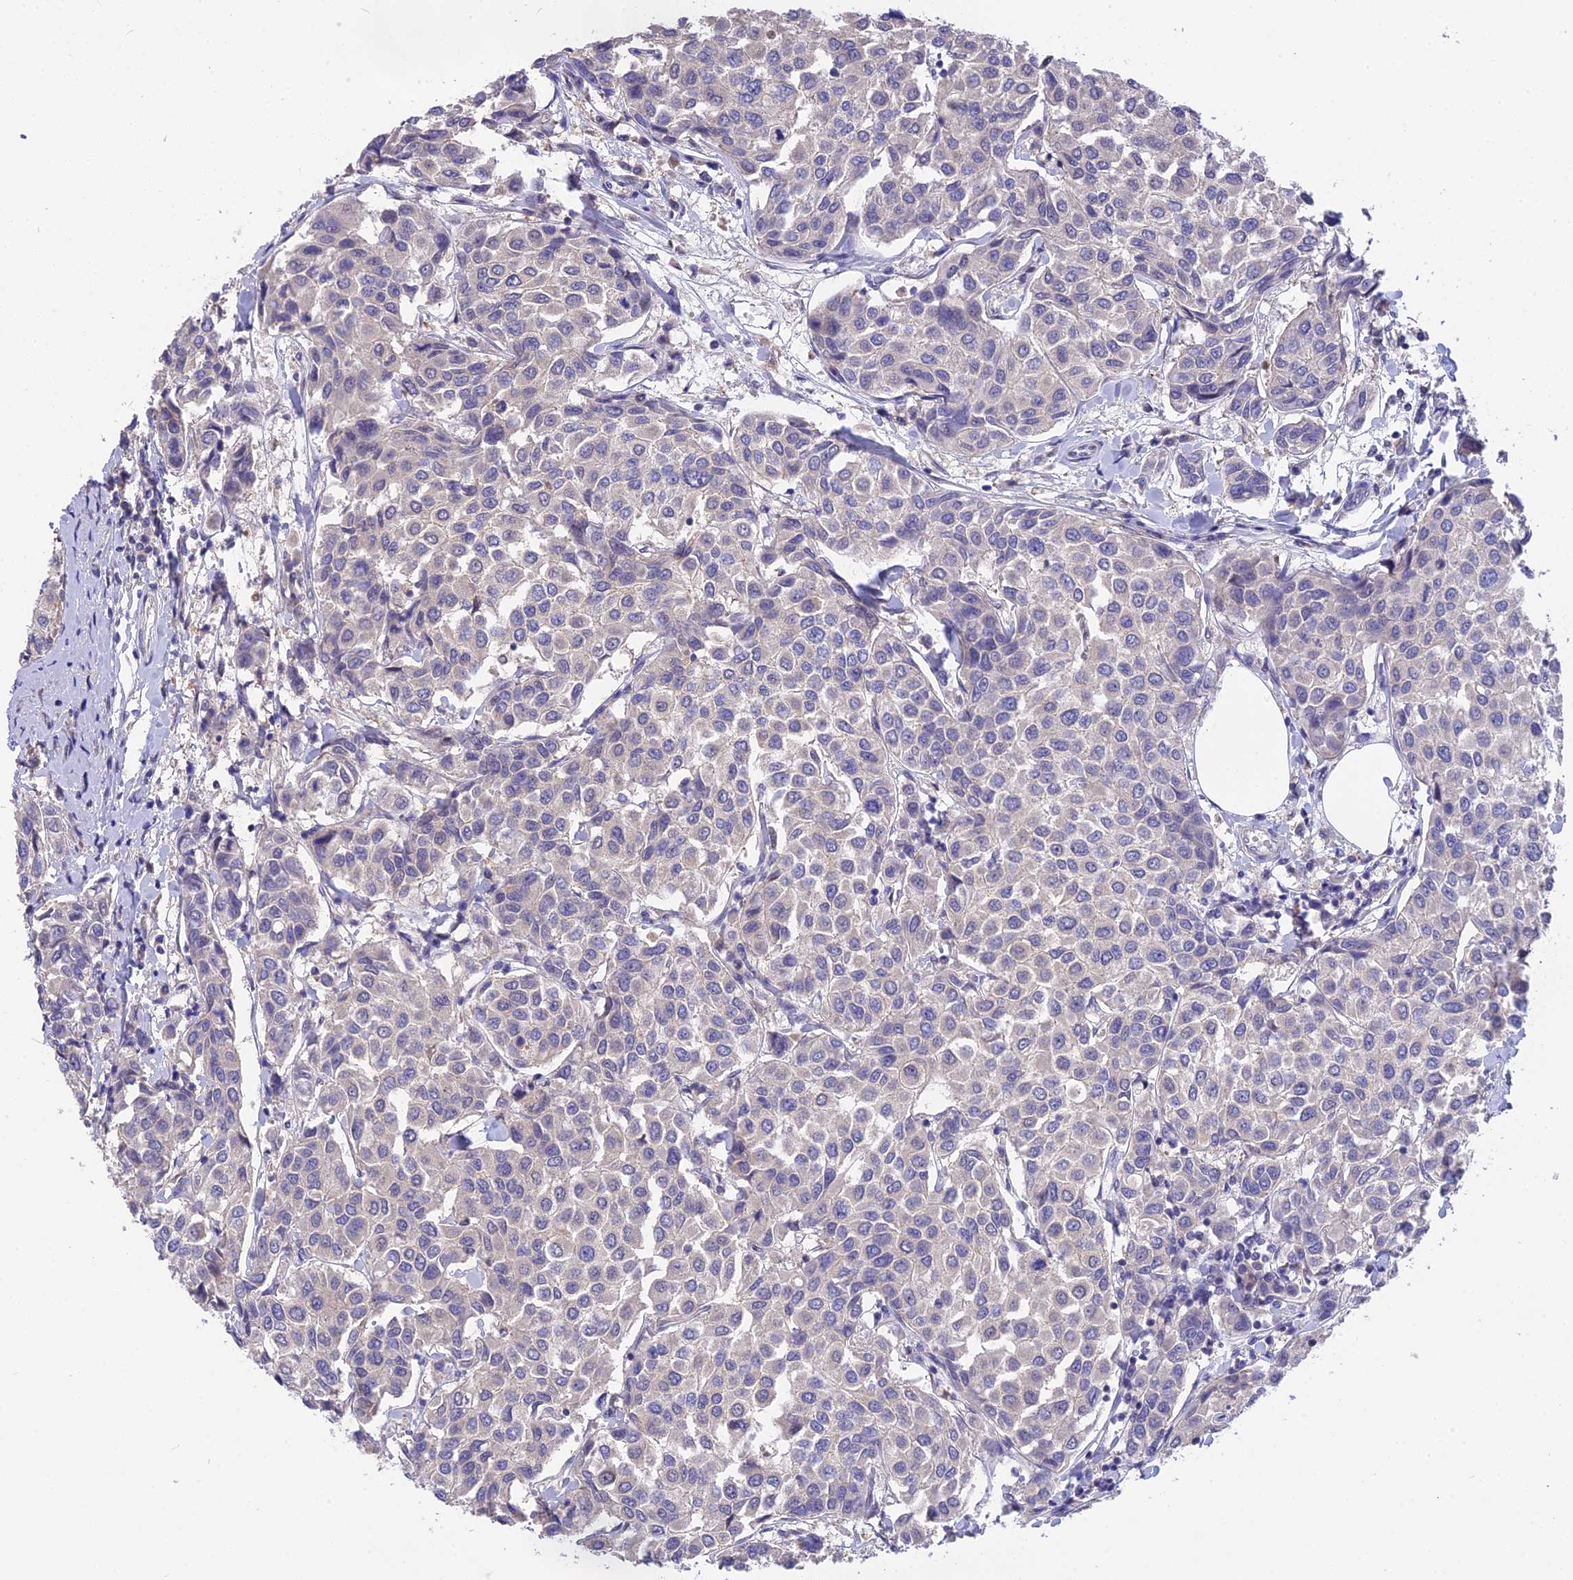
{"staining": {"intensity": "negative", "quantity": "none", "location": "none"}, "tissue": "breast cancer", "cell_type": "Tumor cells", "image_type": "cancer", "snomed": [{"axis": "morphology", "description": "Duct carcinoma"}, {"axis": "topography", "description": "Breast"}], "caption": "Protein analysis of invasive ductal carcinoma (breast) exhibits no significant staining in tumor cells. The staining is performed using DAB (3,3'-diaminobenzidine) brown chromogen with nuclei counter-stained in using hematoxylin.", "gene": "KCTD14", "patient": {"sex": "female", "age": 55}}